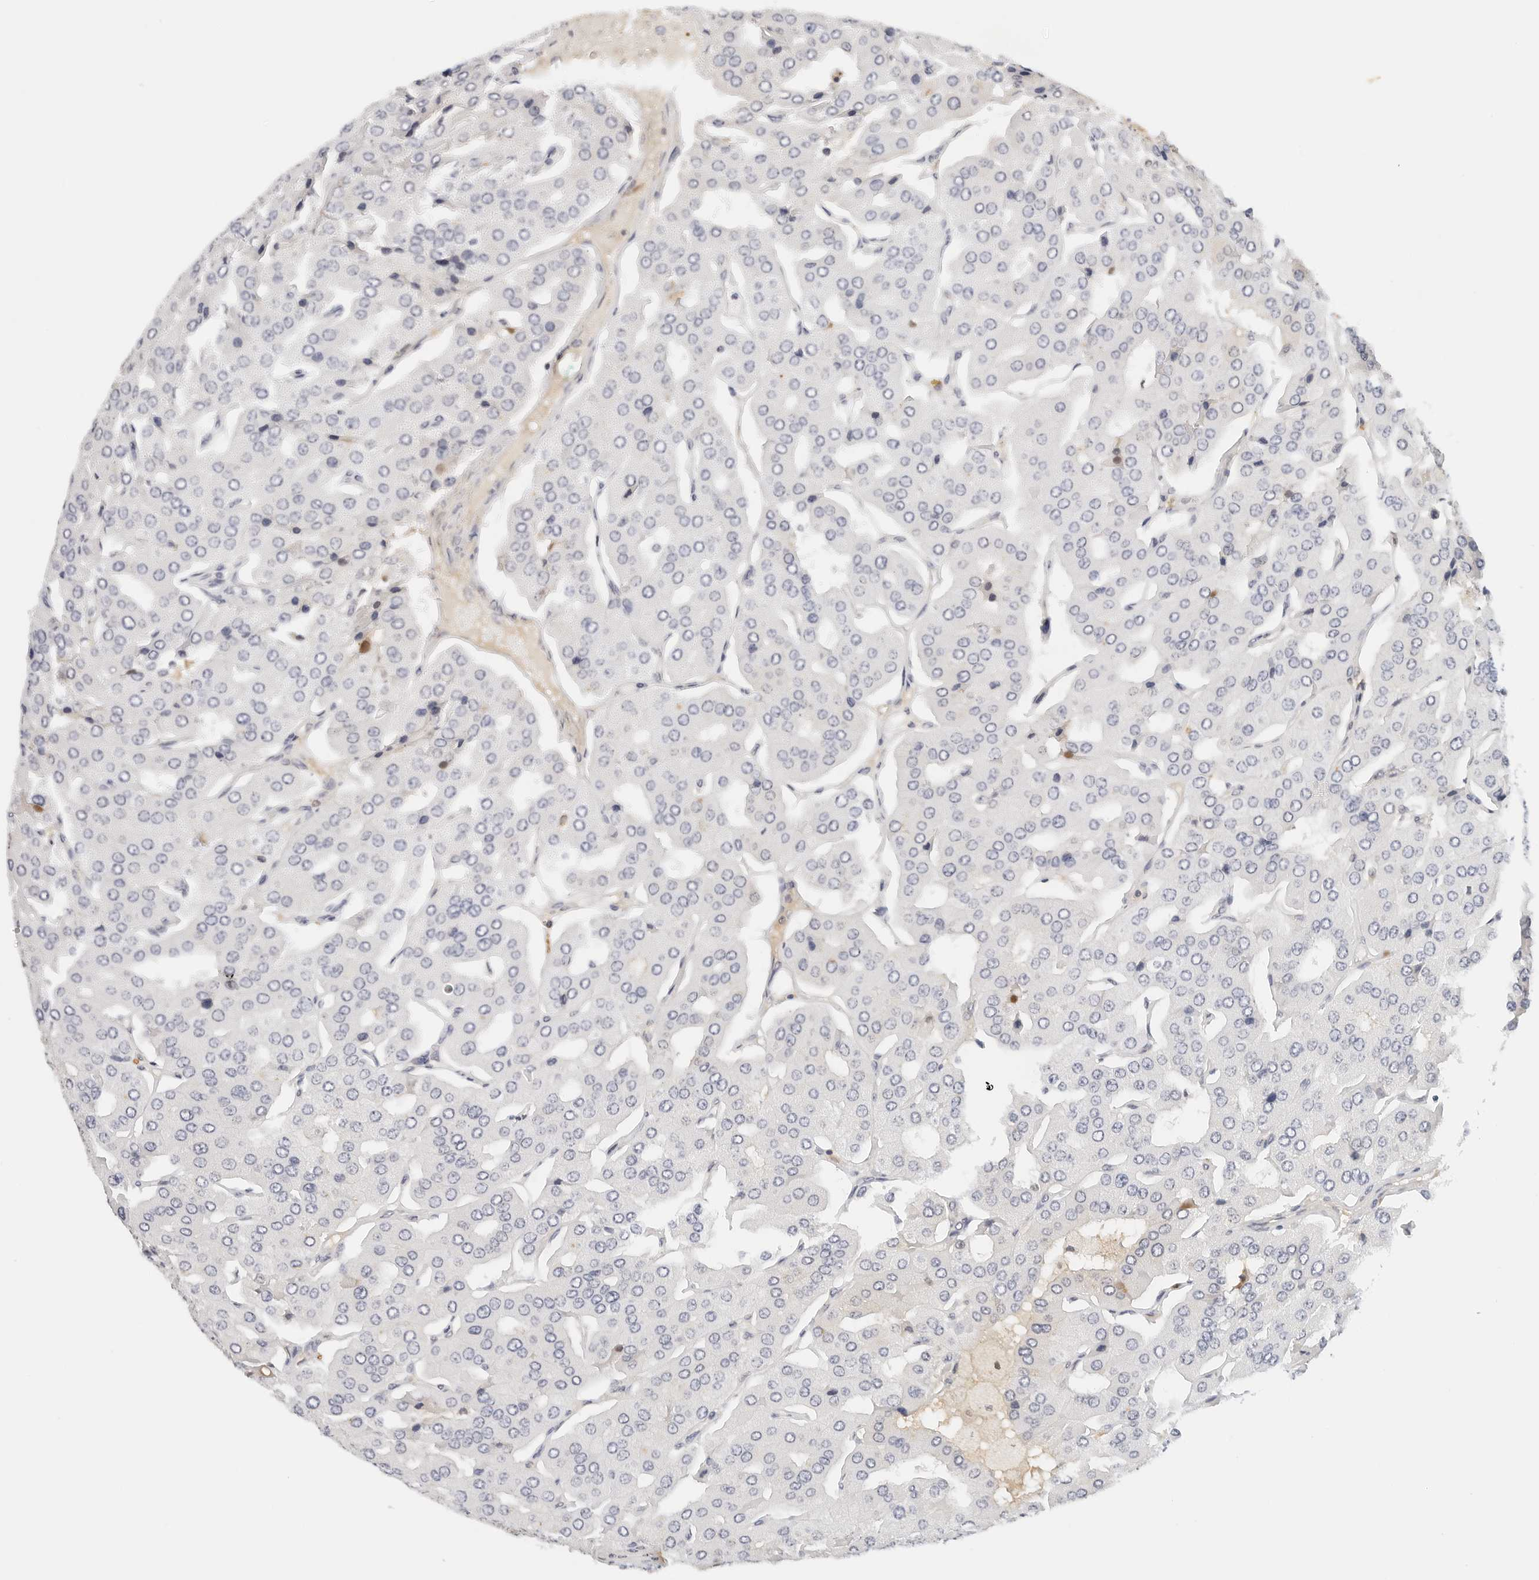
{"staining": {"intensity": "negative", "quantity": "none", "location": "none"}, "tissue": "parathyroid gland", "cell_type": "Glandular cells", "image_type": "normal", "snomed": [{"axis": "morphology", "description": "Normal tissue, NOS"}, {"axis": "morphology", "description": "Adenoma, NOS"}, {"axis": "topography", "description": "Parathyroid gland"}], "caption": "The image reveals no staining of glandular cells in unremarkable parathyroid gland. (Stains: DAB IHC with hematoxylin counter stain, Microscopy: brightfield microscopy at high magnification).", "gene": "PKDCC", "patient": {"sex": "female", "age": 86}}